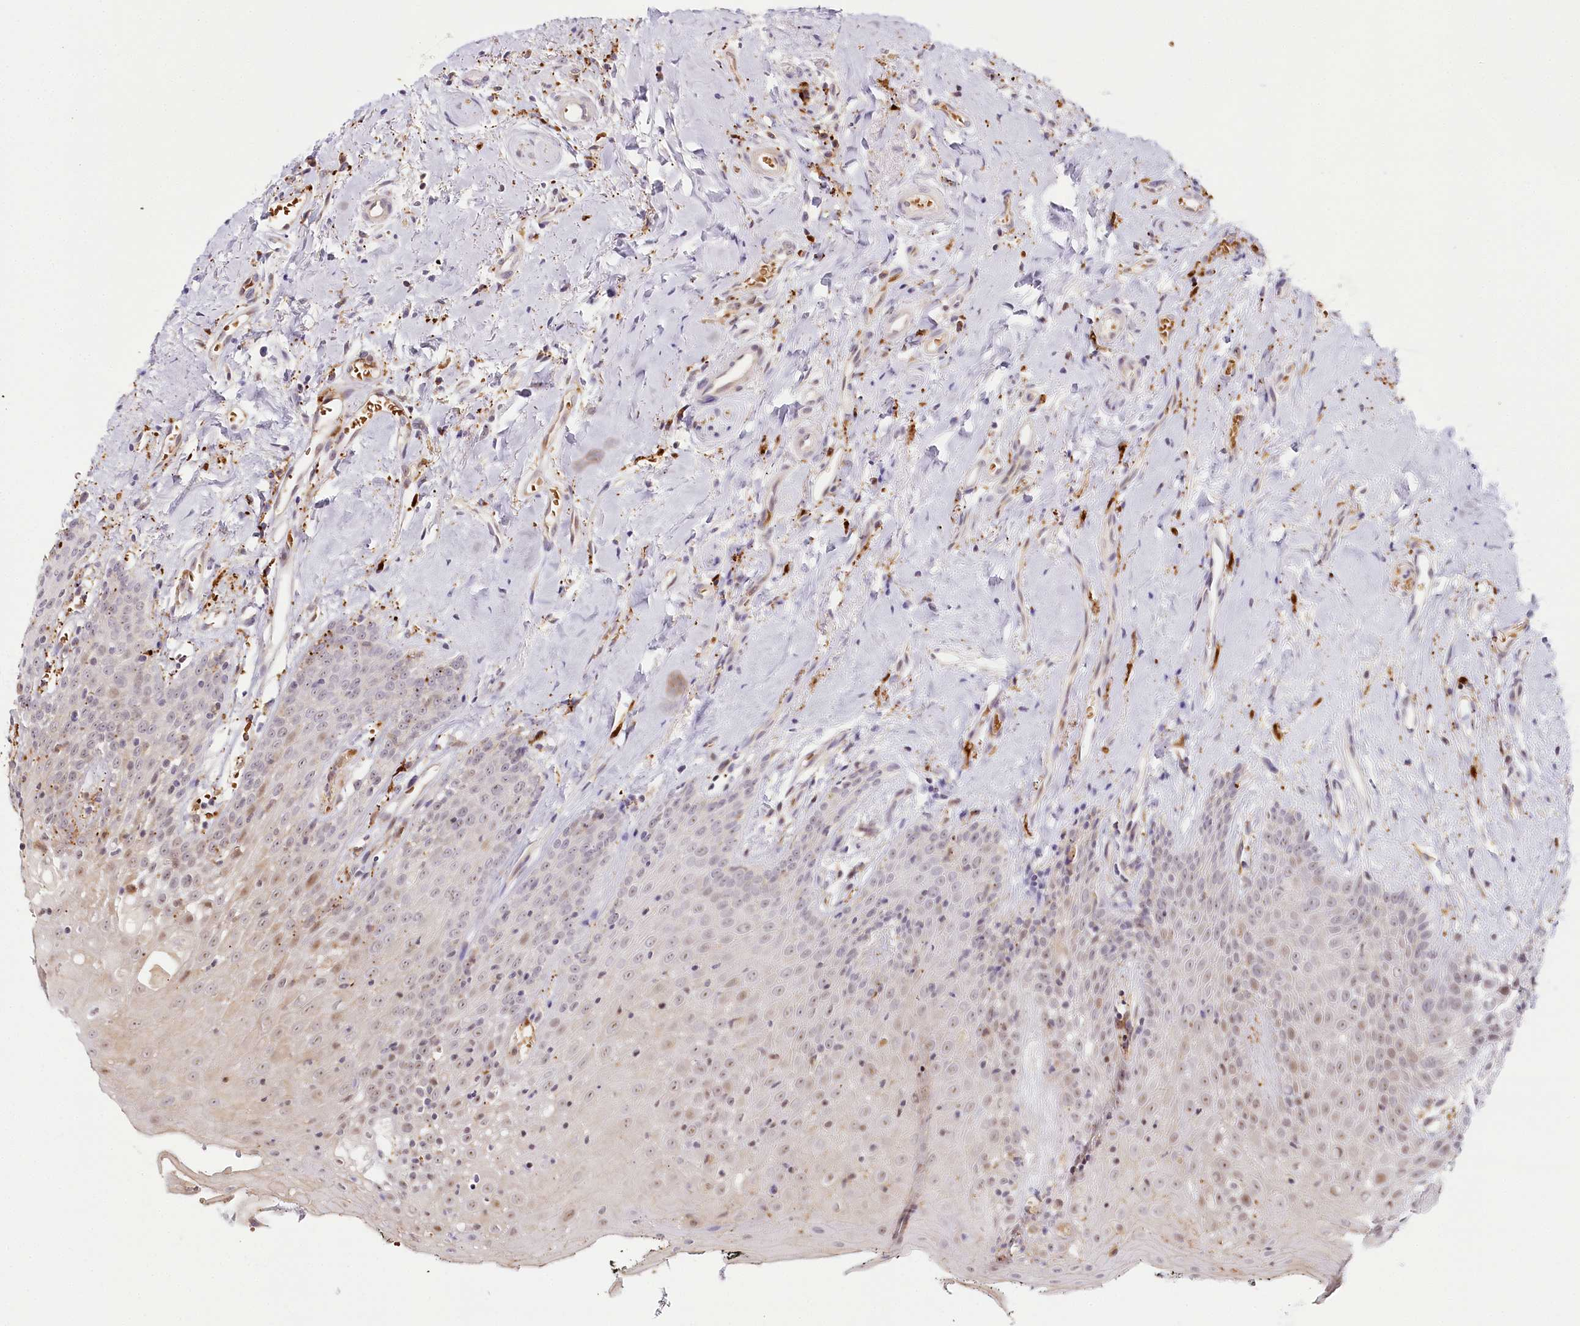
{"staining": {"intensity": "moderate", "quantity": "<25%", "location": "cytoplasmic/membranous,nuclear"}, "tissue": "oral mucosa", "cell_type": "Squamous epithelial cells", "image_type": "normal", "snomed": [{"axis": "morphology", "description": "Normal tissue, NOS"}, {"axis": "topography", "description": "Oral tissue"}], "caption": "Immunohistochemical staining of benign human oral mucosa displays <25% levels of moderate cytoplasmic/membranous,nuclear protein expression in approximately <25% of squamous epithelial cells.", "gene": "WDR36", "patient": {"sex": "male", "age": 74}}